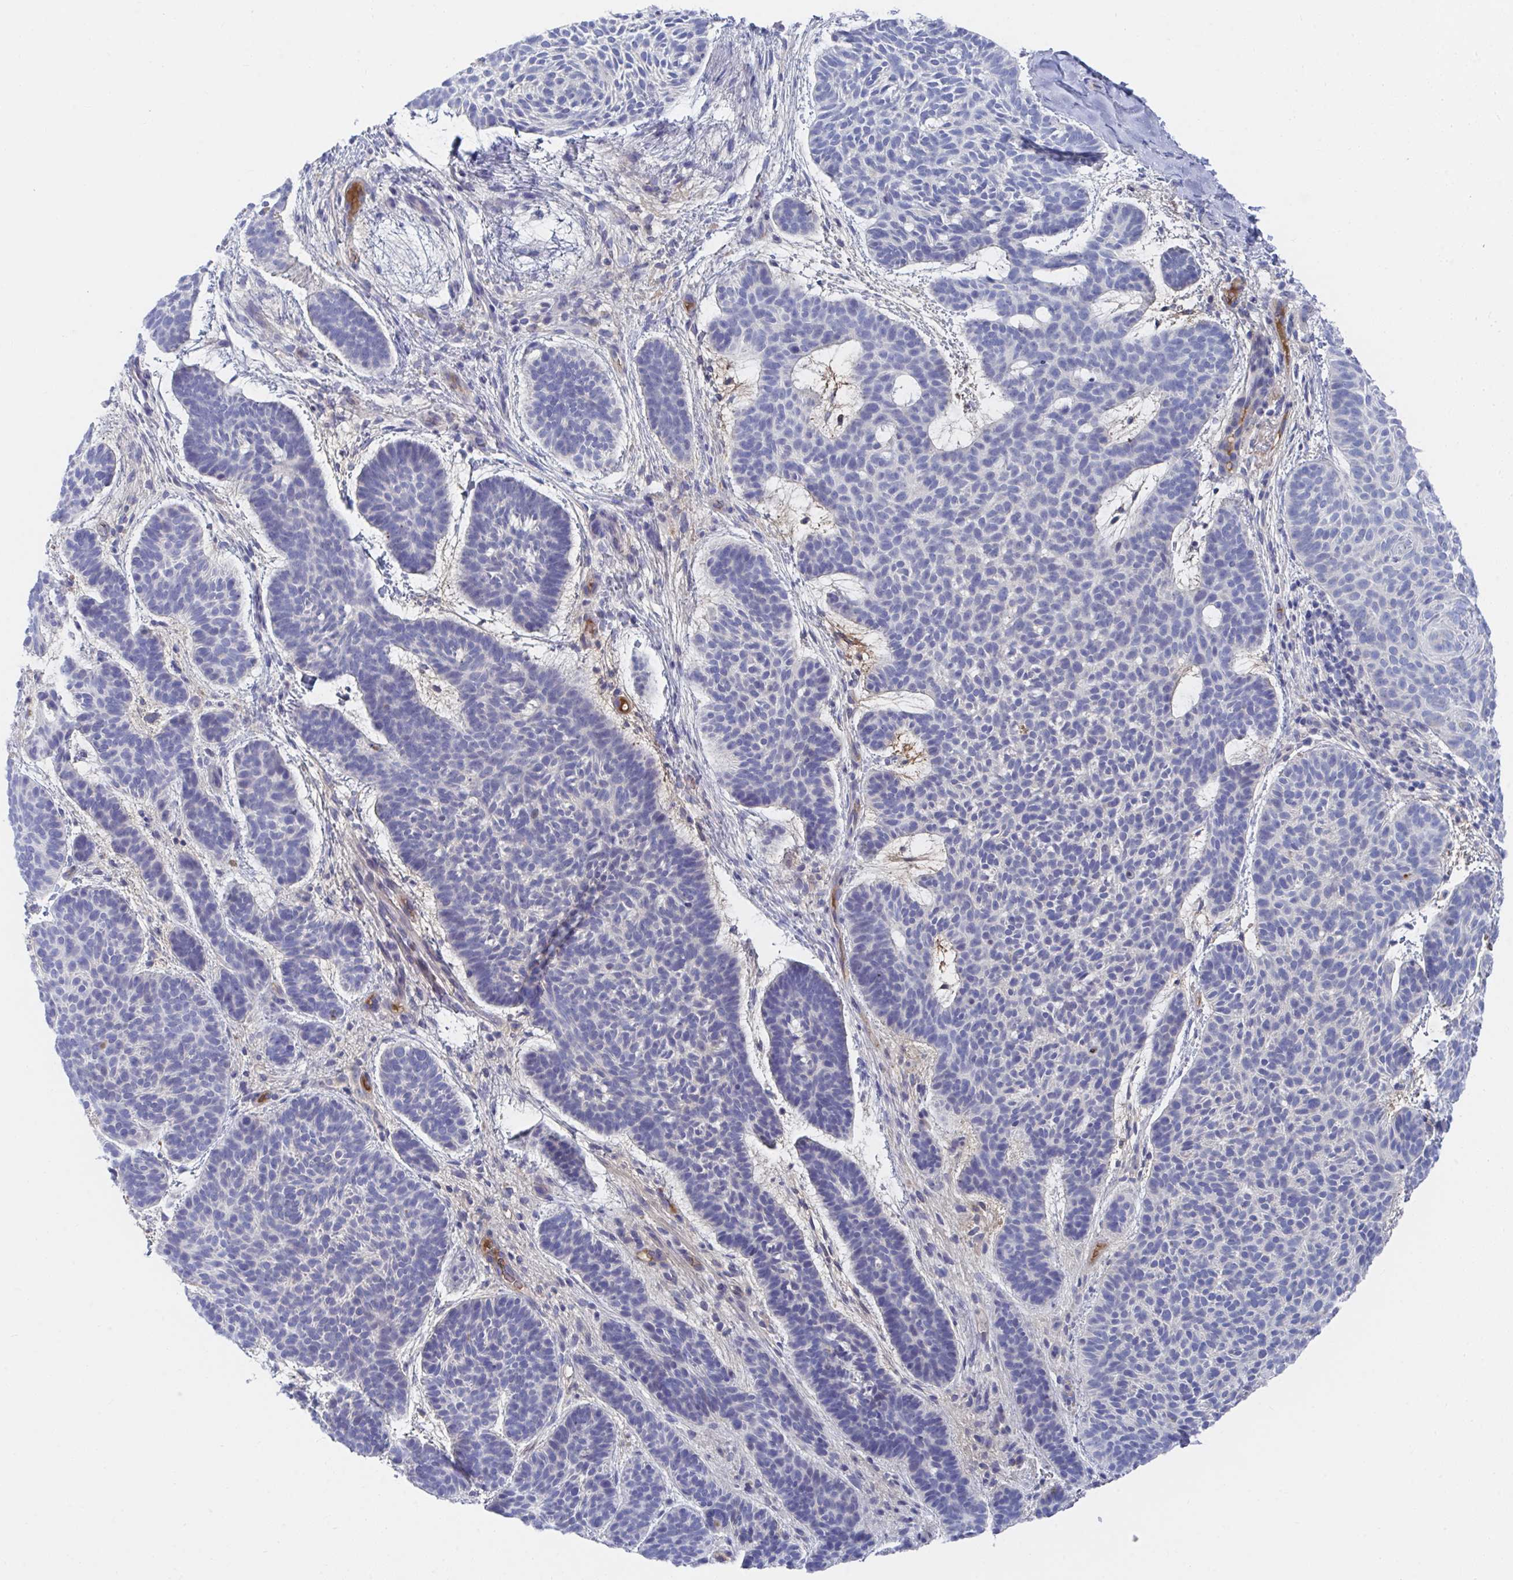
{"staining": {"intensity": "negative", "quantity": "none", "location": "none"}, "tissue": "skin cancer", "cell_type": "Tumor cells", "image_type": "cancer", "snomed": [{"axis": "morphology", "description": "Basal cell carcinoma"}, {"axis": "topography", "description": "Skin"}, {"axis": "topography", "description": "Skin of face"}], "caption": "High magnification brightfield microscopy of skin cancer stained with DAB (3,3'-diaminobenzidine) (brown) and counterstained with hematoxylin (blue): tumor cells show no significant staining. (Immunohistochemistry (ihc), brightfield microscopy, high magnification).", "gene": "TNFAIP6", "patient": {"sex": "male", "age": 73}}